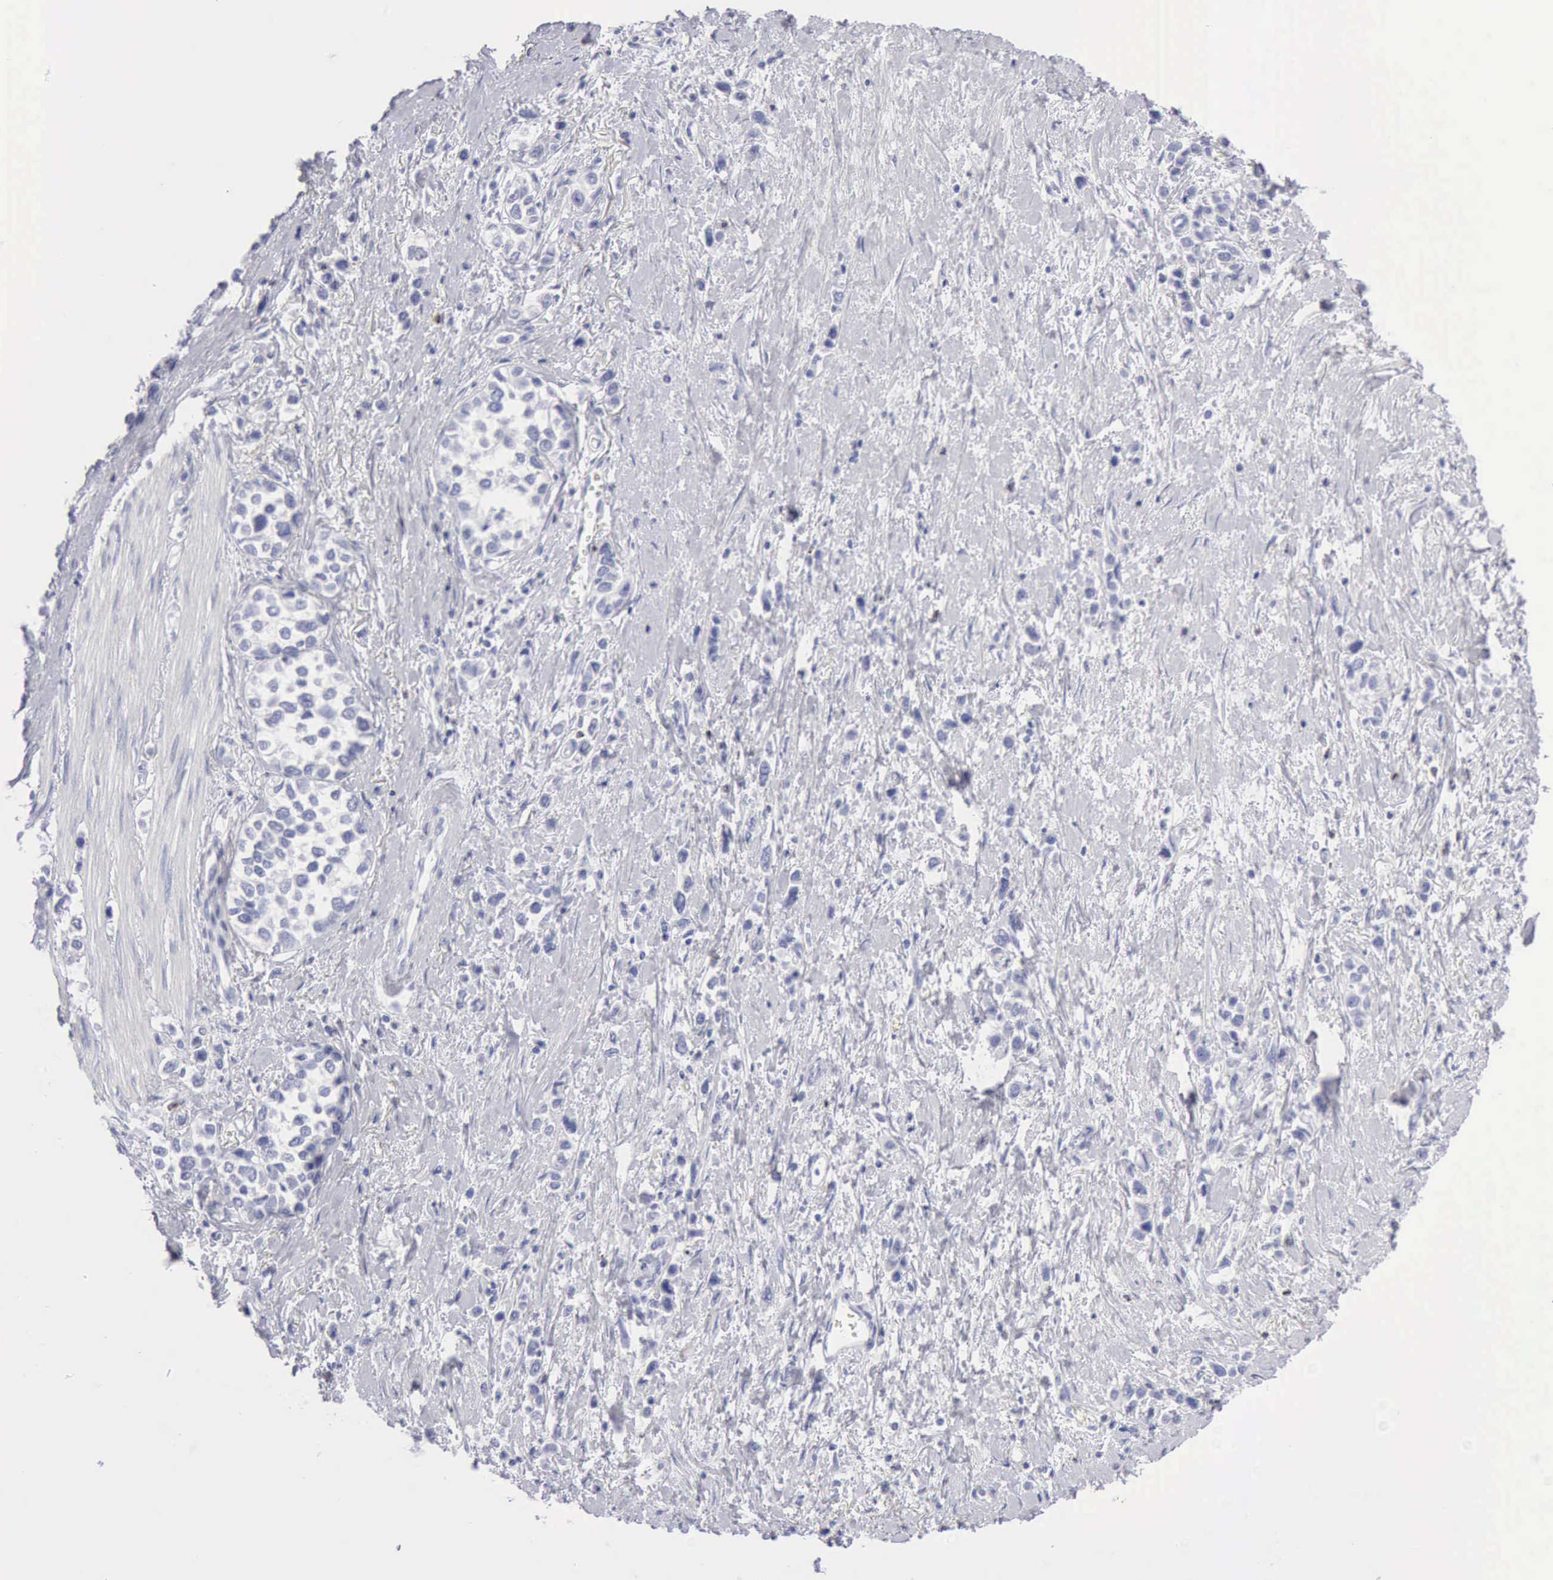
{"staining": {"intensity": "negative", "quantity": "none", "location": "none"}, "tissue": "stomach cancer", "cell_type": "Tumor cells", "image_type": "cancer", "snomed": [{"axis": "morphology", "description": "Adenocarcinoma, NOS"}, {"axis": "topography", "description": "Stomach, upper"}], "caption": "This image is of adenocarcinoma (stomach) stained with immunohistochemistry to label a protein in brown with the nuclei are counter-stained blue. There is no staining in tumor cells.", "gene": "GZMB", "patient": {"sex": "male", "age": 76}}